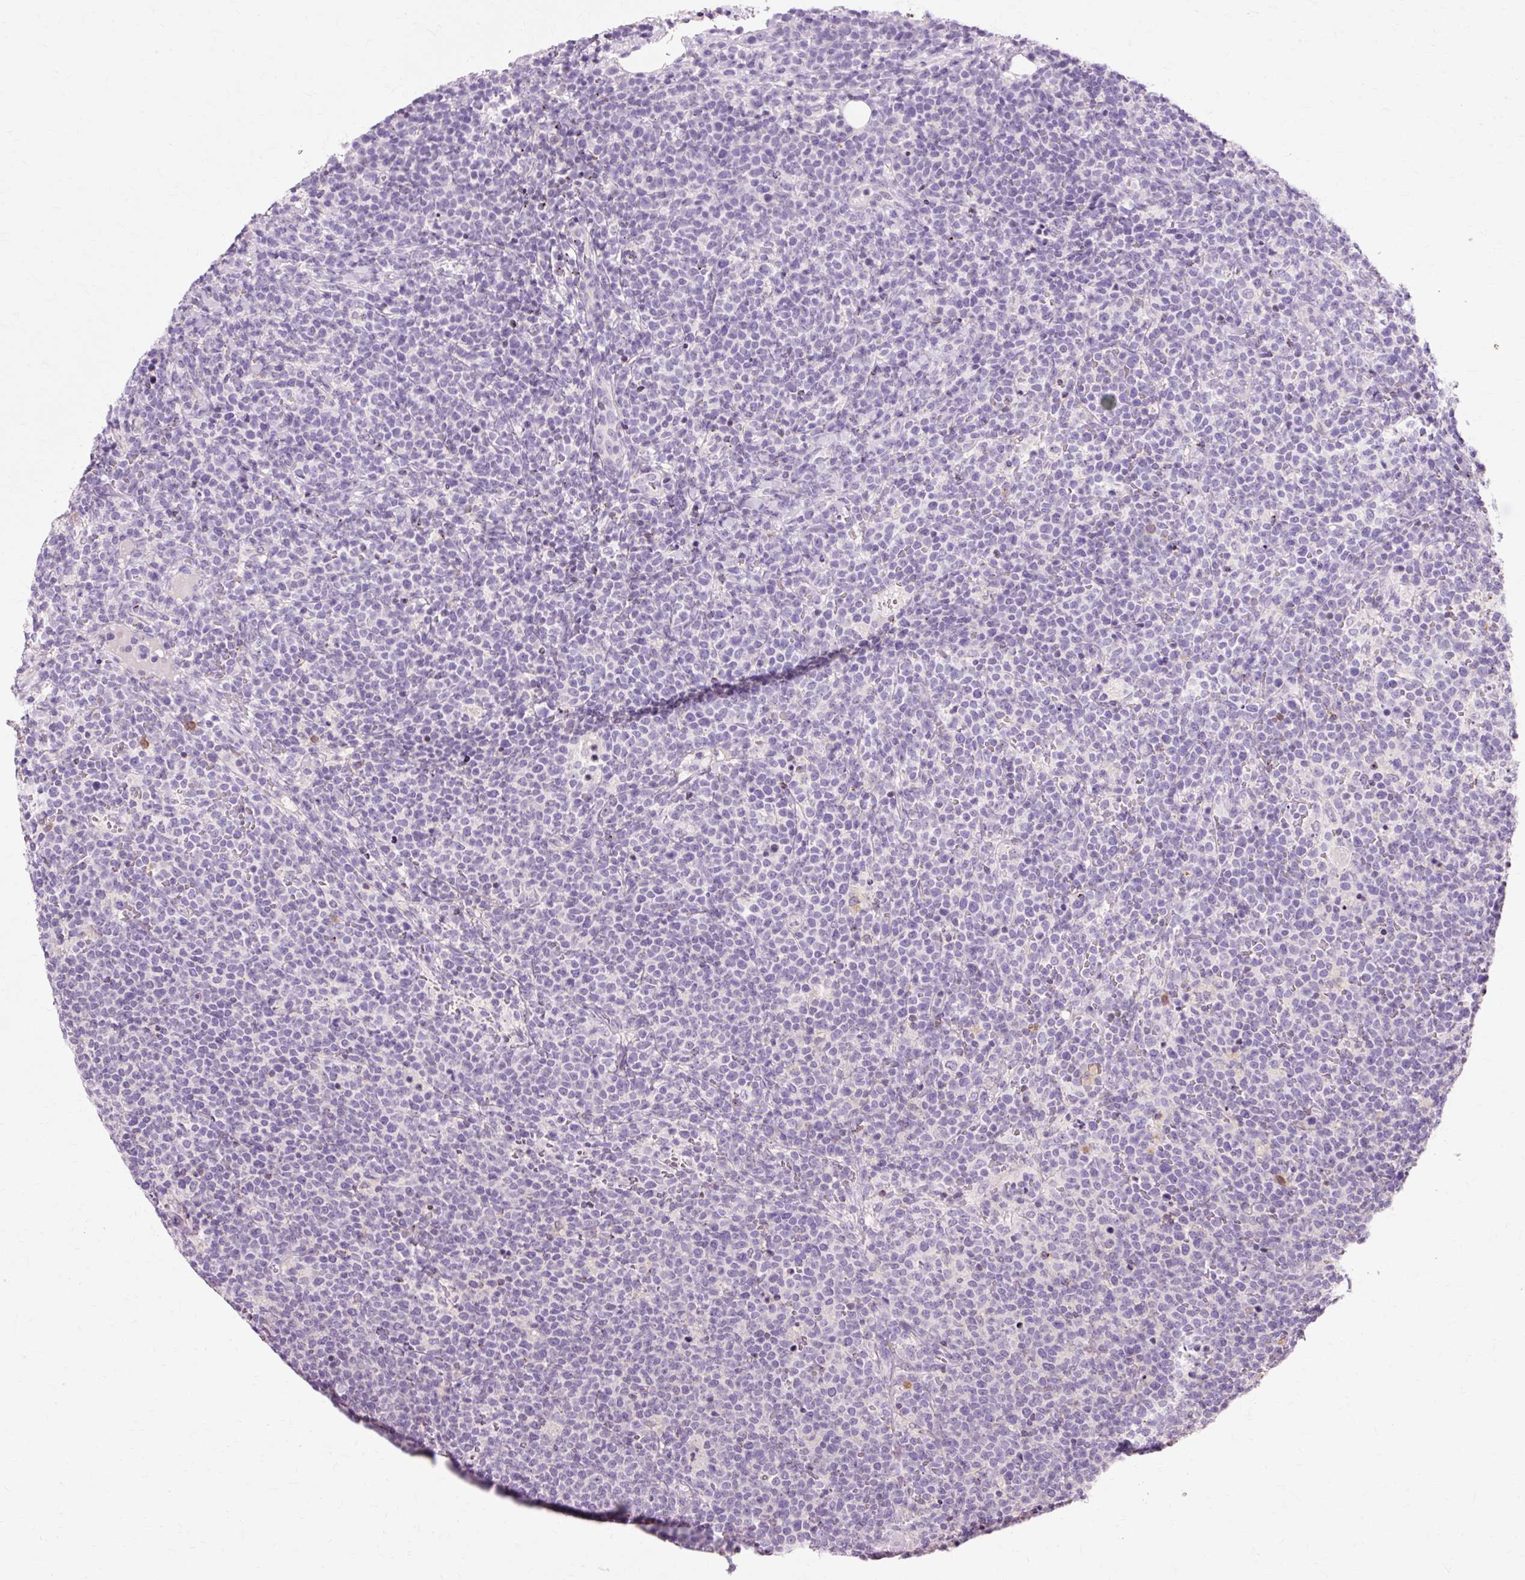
{"staining": {"intensity": "negative", "quantity": "none", "location": "none"}, "tissue": "lymphoma", "cell_type": "Tumor cells", "image_type": "cancer", "snomed": [{"axis": "morphology", "description": "Malignant lymphoma, non-Hodgkin's type, High grade"}, {"axis": "topography", "description": "Lymph node"}], "caption": "Photomicrograph shows no significant protein positivity in tumor cells of lymphoma.", "gene": "VN1R2", "patient": {"sex": "male", "age": 61}}